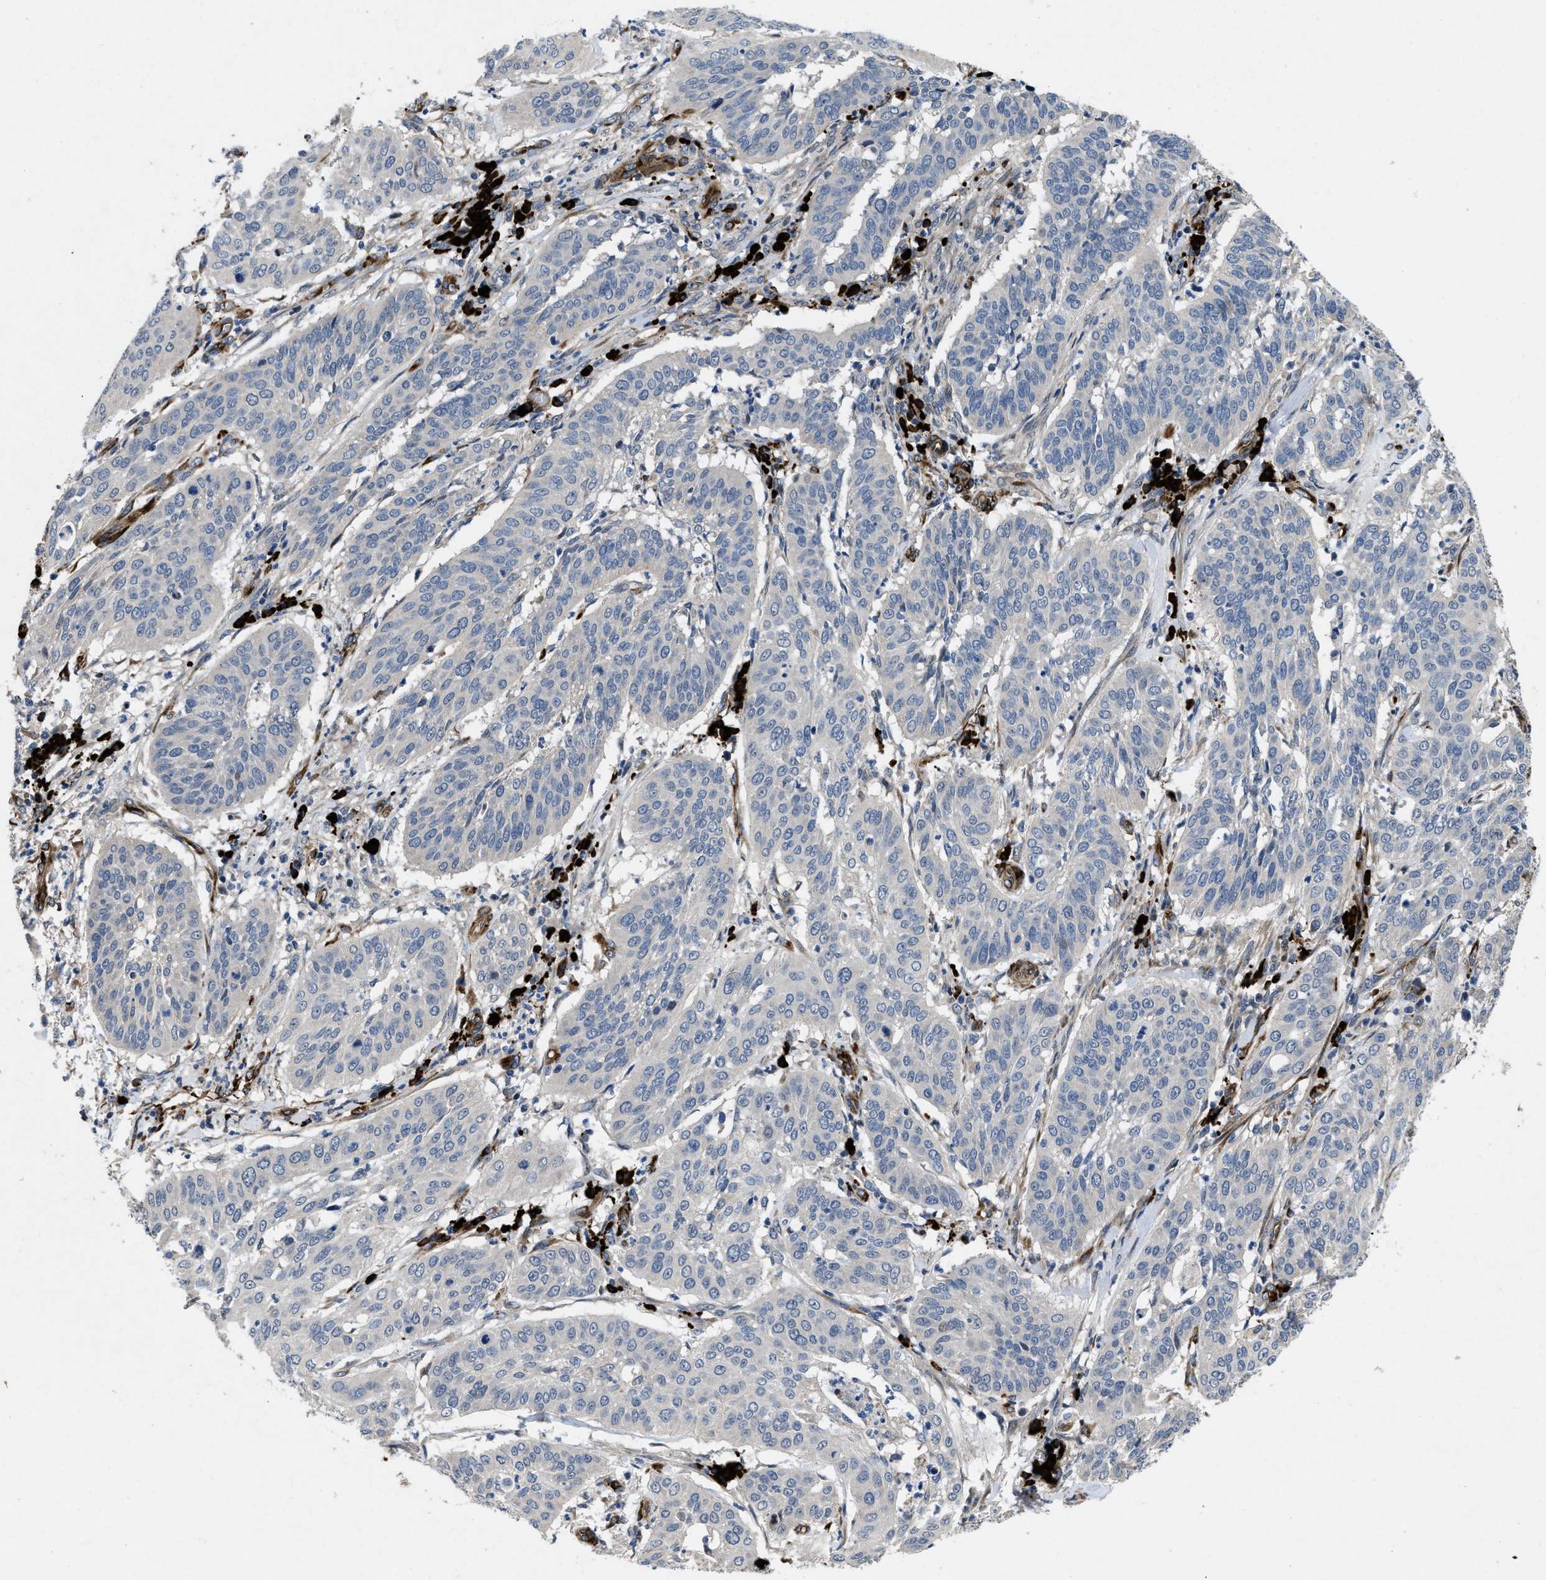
{"staining": {"intensity": "negative", "quantity": "none", "location": "none"}, "tissue": "cervical cancer", "cell_type": "Tumor cells", "image_type": "cancer", "snomed": [{"axis": "morphology", "description": "Normal tissue, NOS"}, {"axis": "morphology", "description": "Squamous cell carcinoma, NOS"}, {"axis": "topography", "description": "Cervix"}], "caption": "Tumor cells are negative for protein expression in human cervical squamous cell carcinoma. (Stains: DAB (3,3'-diaminobenzidine) IHC with hematoxylin counter stain, Microscopy: brightfield microscopy at high magnification).", "gene": "HSPA12B", "patient": {"sex": "female", "age": 39}}